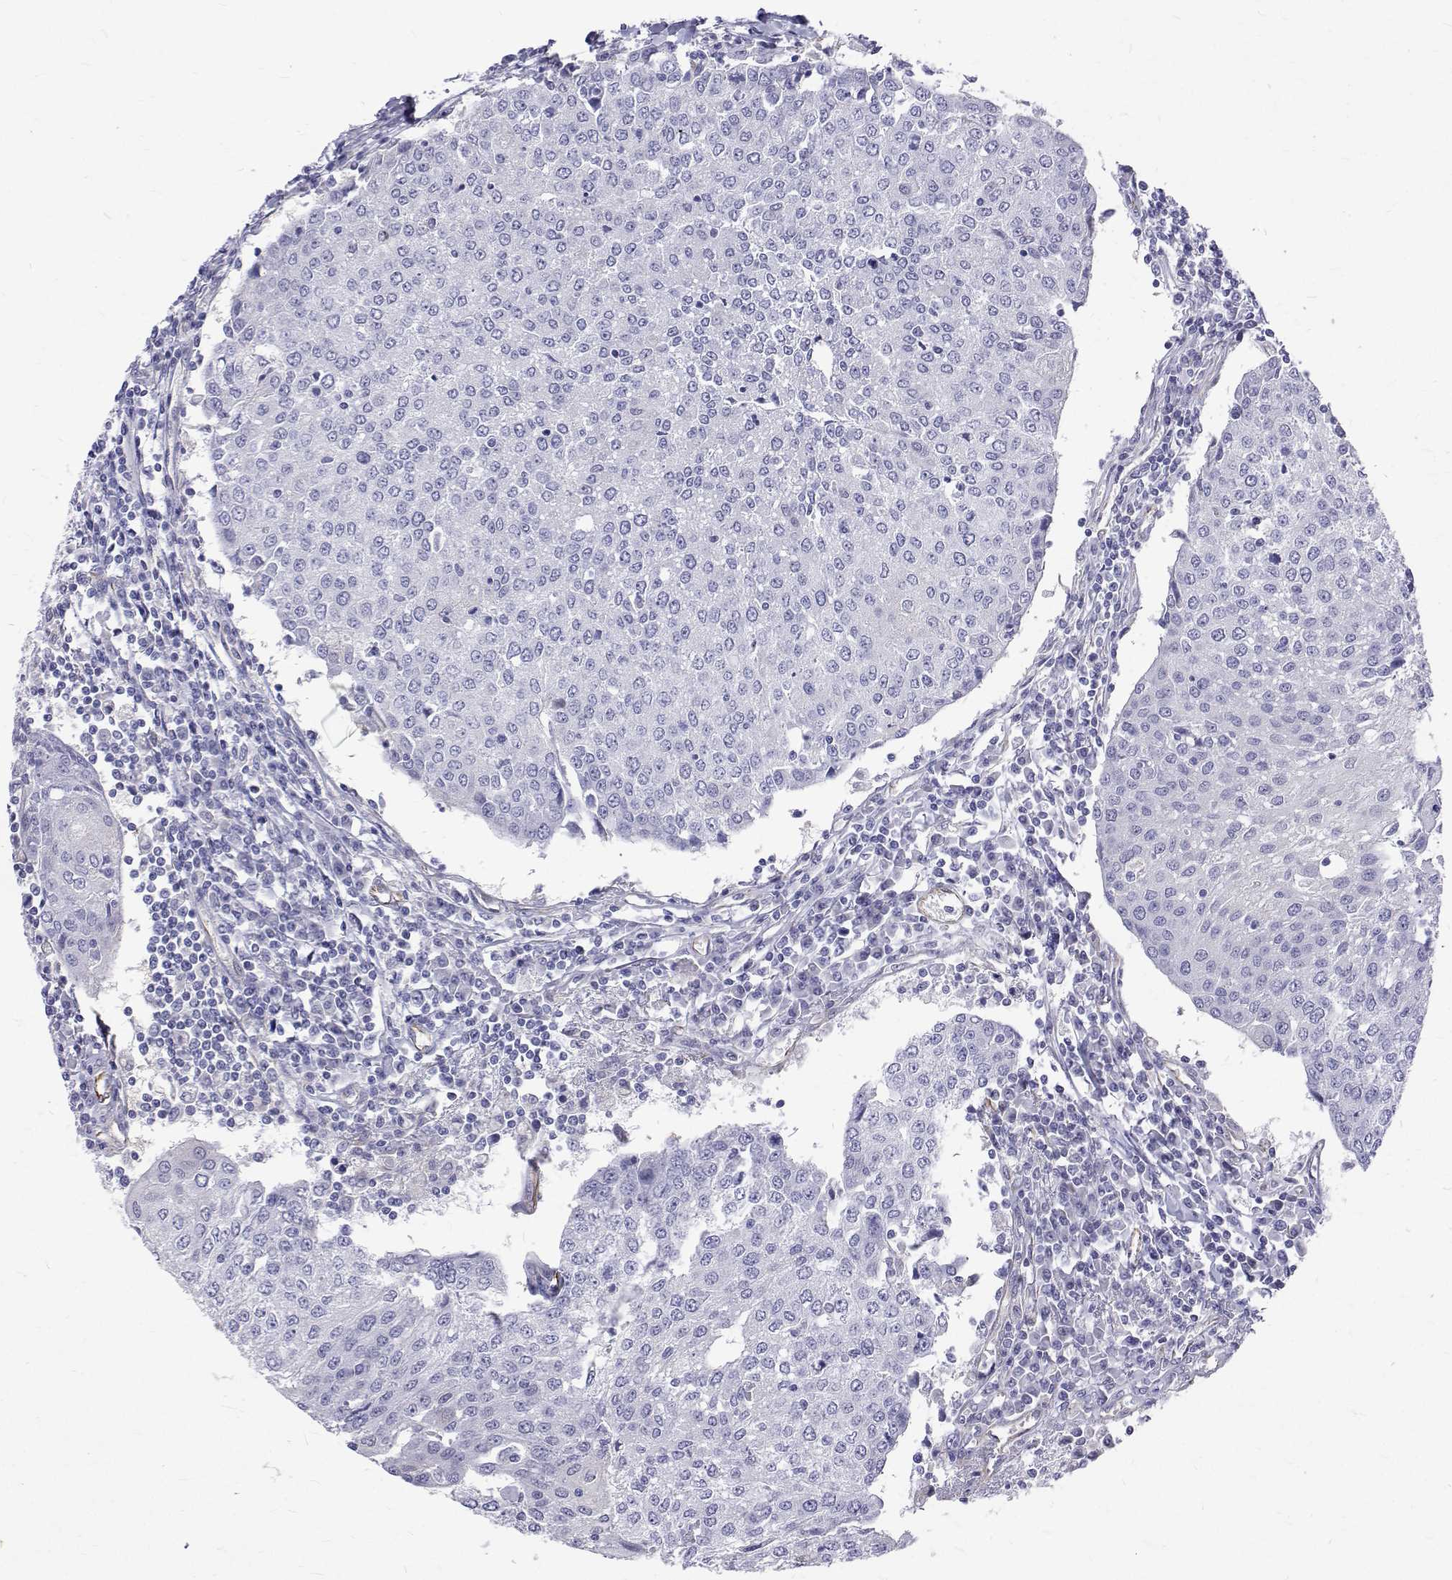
{"staining": {"intensity": "negative", "quantity": "none", "location": "none"}, "tissue": "urothelial cancer", "cell_type": "Tumor cells", "image_type": "cancer", "snomed": [{"axis": "morphology", "description": "Urothelial carcinoma, High grade"}, {"axis": "topography", "description": "Urinary bladder"}], "caption": "This is an immunohistochemistry micrograph of human urothelial cancer. There is no positivity in tumor cells.", "gene": "OPRPN", "patient": {"sex": "female", "age": 85}}